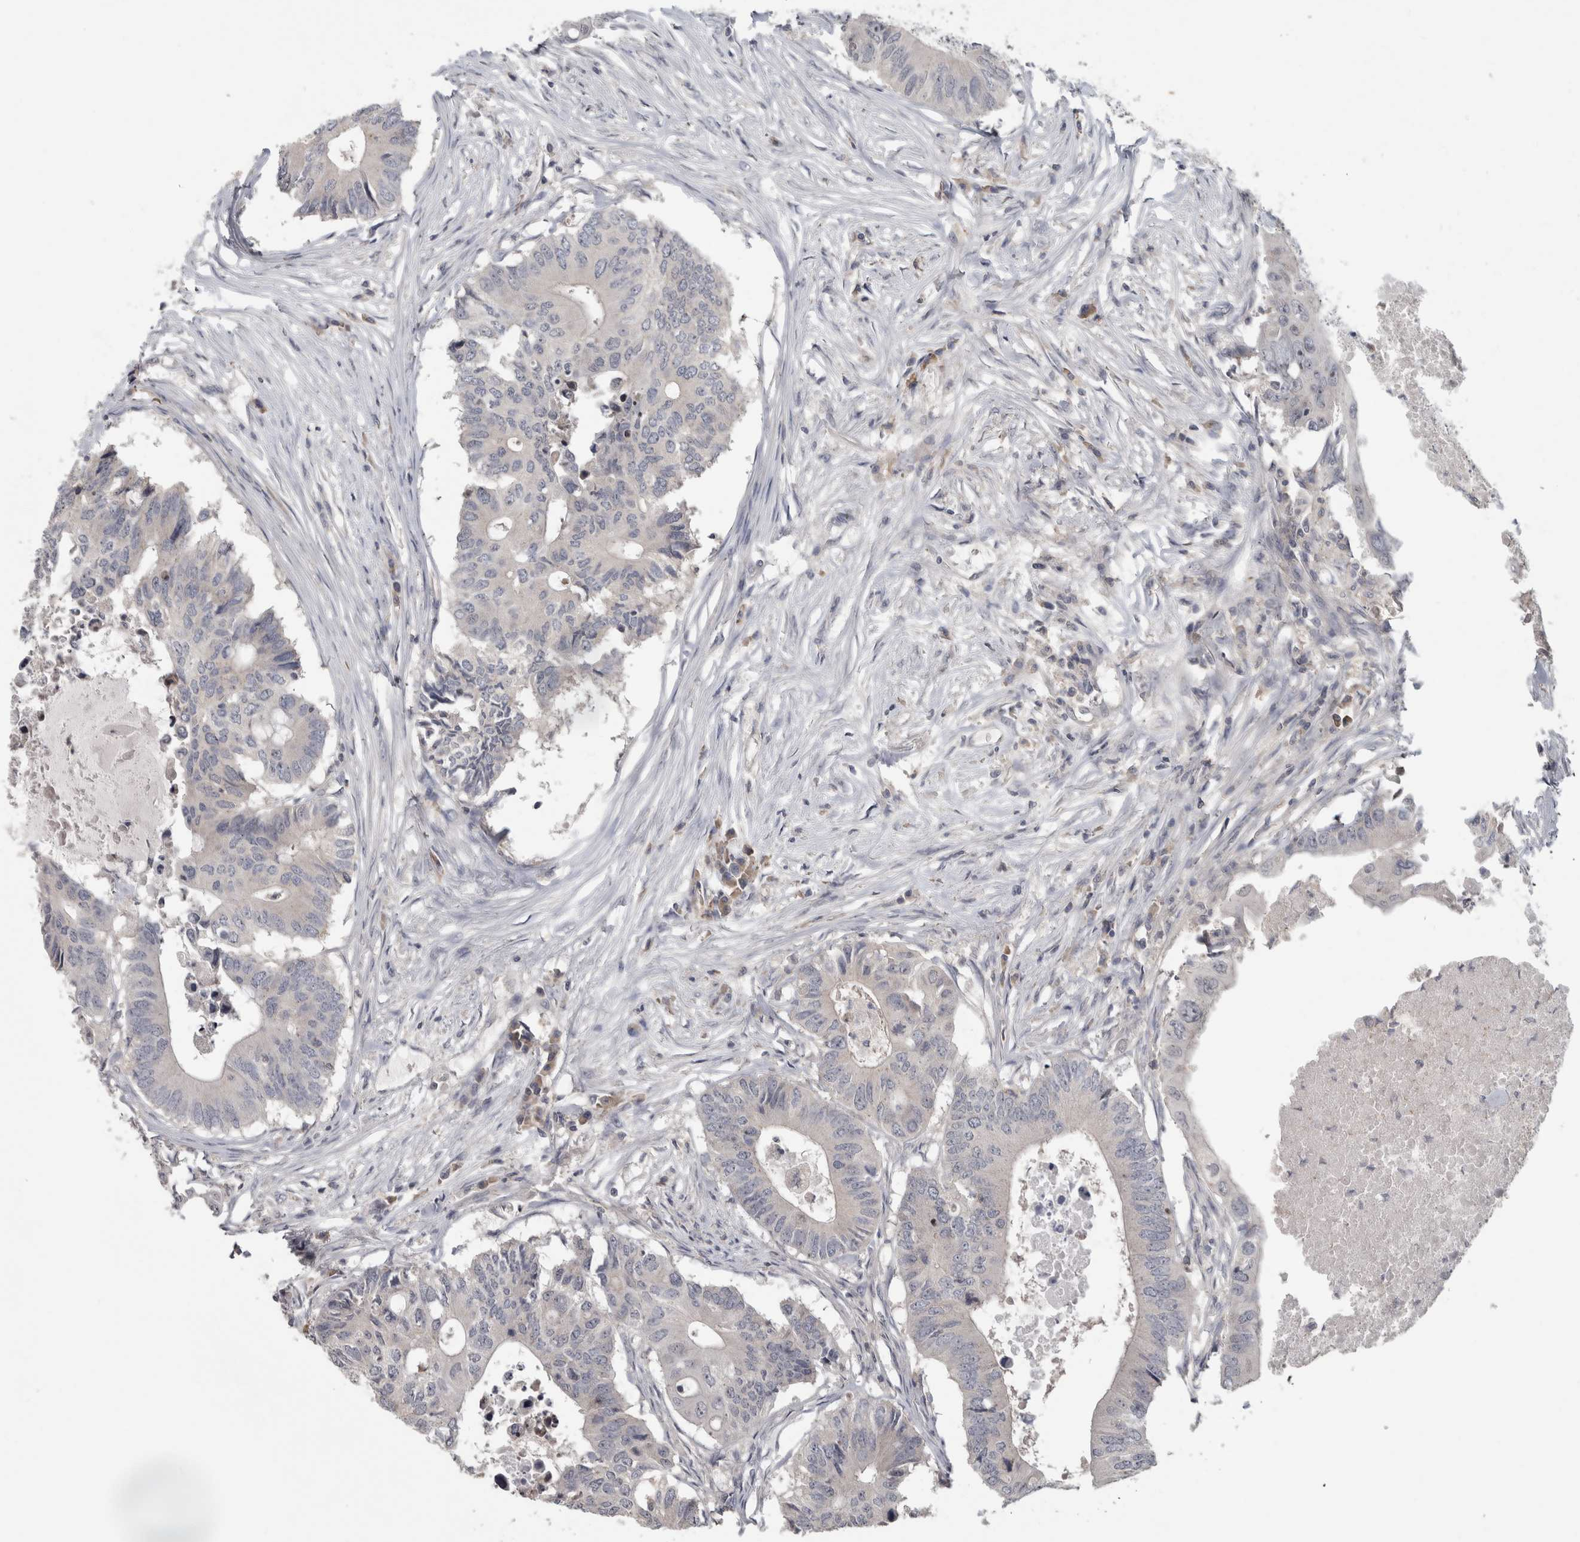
{"staining": {"intensity": "negative", "quantity": "none", "location": "none"}, "tissue": "colorectal cancer", "cell_type": "Tumor cells", "image_type": "cancer", "snomed": [{"axis": "morphology", "description": "Adenocarcinoma, NOS"}, {"axis": "topography", "description": "Colon"}], "caption": "There is no significant expression in tumor cells of colorectal cancer.", "gene": "RBM28", "patient": {"sex": "male", "age": 71}}